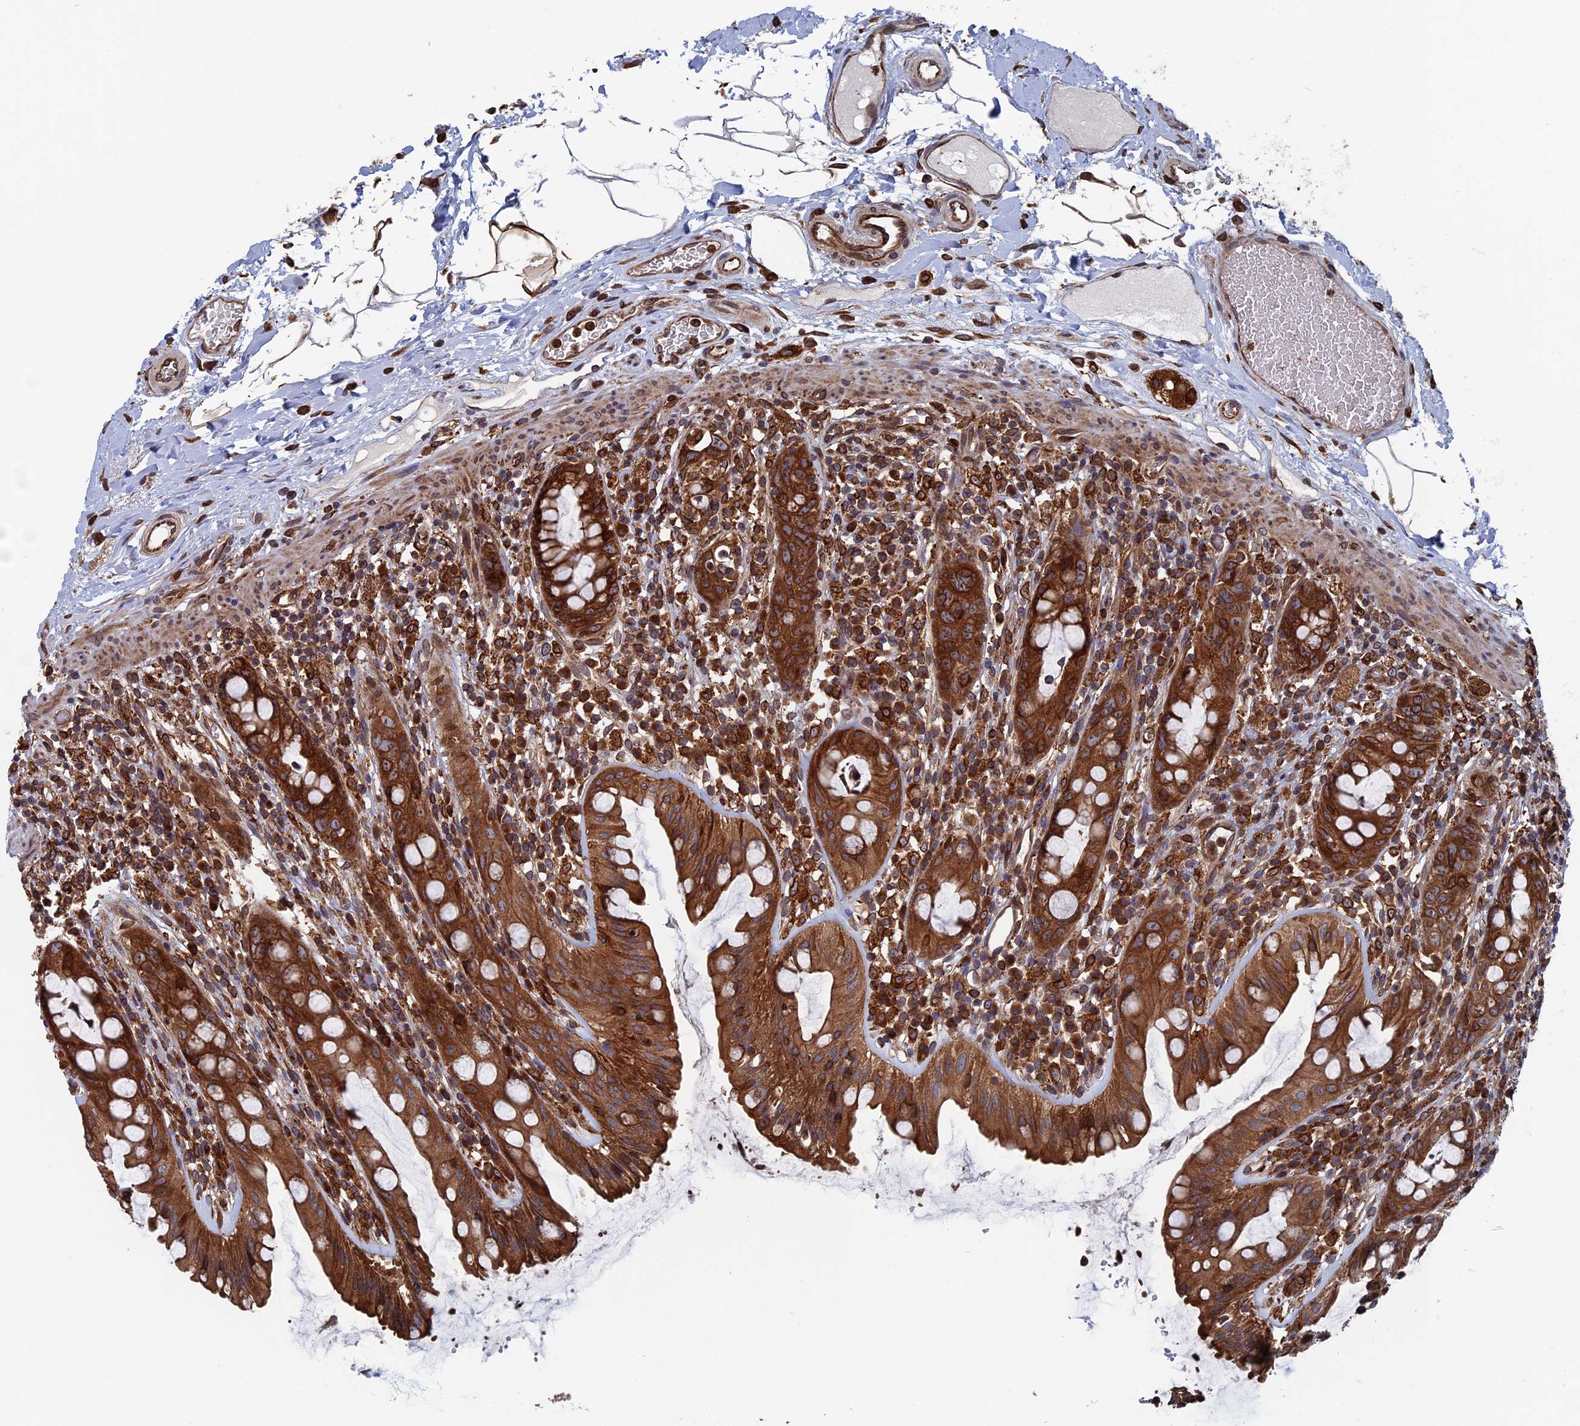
{"staining": {"intensity": "strong", "quantity": ">75%", "location": "cytoplasmic/membranous"}, "tissue": "rectum", "cell_type": "Glandular cells", "image_type": "normal", "snomed": [{"axis": "morphology", "description": "Normal tissue, NOS"}, {"axis": "topography", "description": "Rectum"}], "caption": "High-magnification brightfield microscopy of normal rectum stained with DAB (3,3'-diaminobenzidine) (brown) and counterstained with hematoxylin (blue). glandular cells exhibit strong cytoplasmic/membranous staining is identified in approximately>75% of cells. The protein is shown in brown color, while the nuclei are stained blue.", "gene": "RPUSD1", "patient": {"sex": "female", "age": 57}}